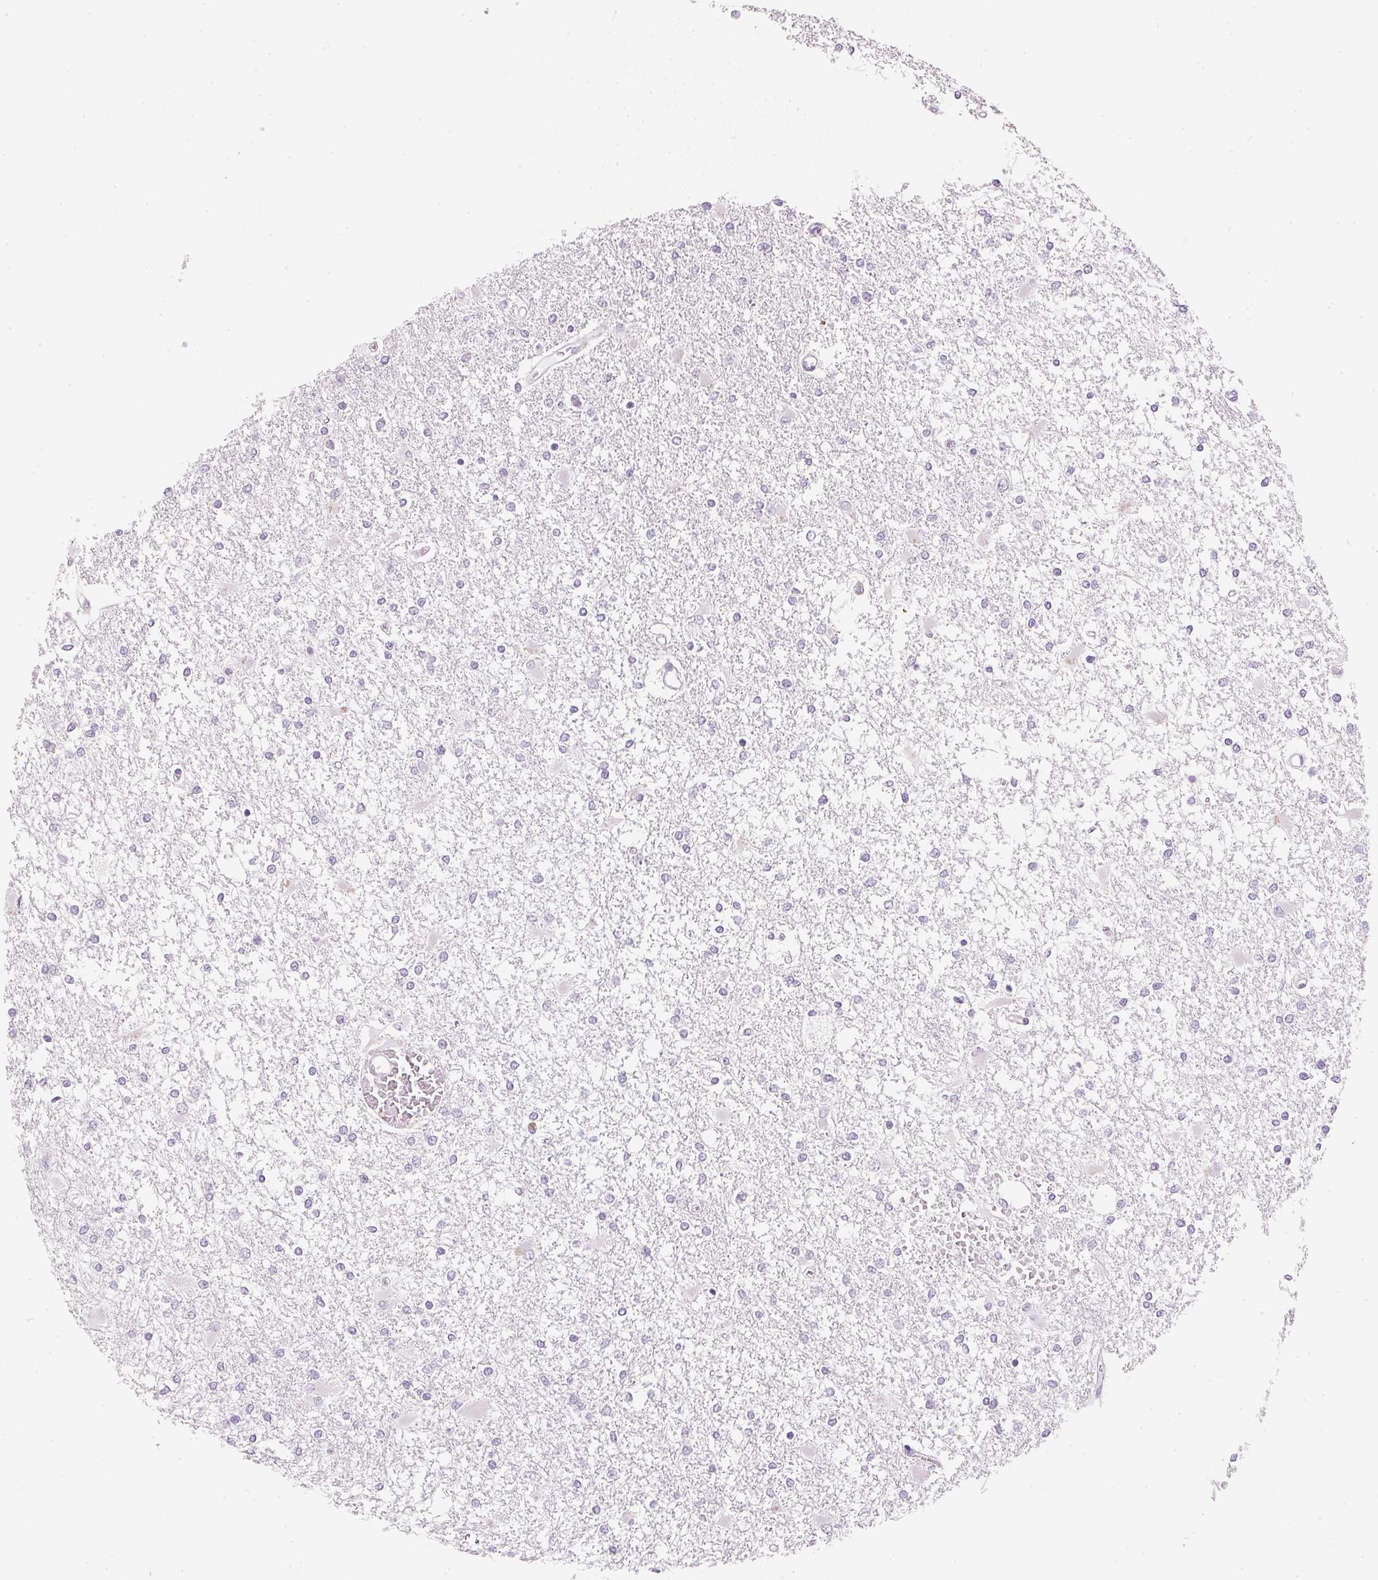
{"staining": {"intensity": "negative", "quantity": "none", "location": "none"}, "tissue": "glioma", "cell_type": "Tumor cells", "image_type": "cancer", "snomed": [{"axis": "morphology", "description": "Glioma, malignant, High grade"}, {"axis": "topography", "description": "Cerebral cortex"}], "caption": "Image shows no protein expression in tumor cells of malignant high-grade glioma tissue.", "gene": "IGFBP1", "patient": {"sex": "male", "age": 79}}